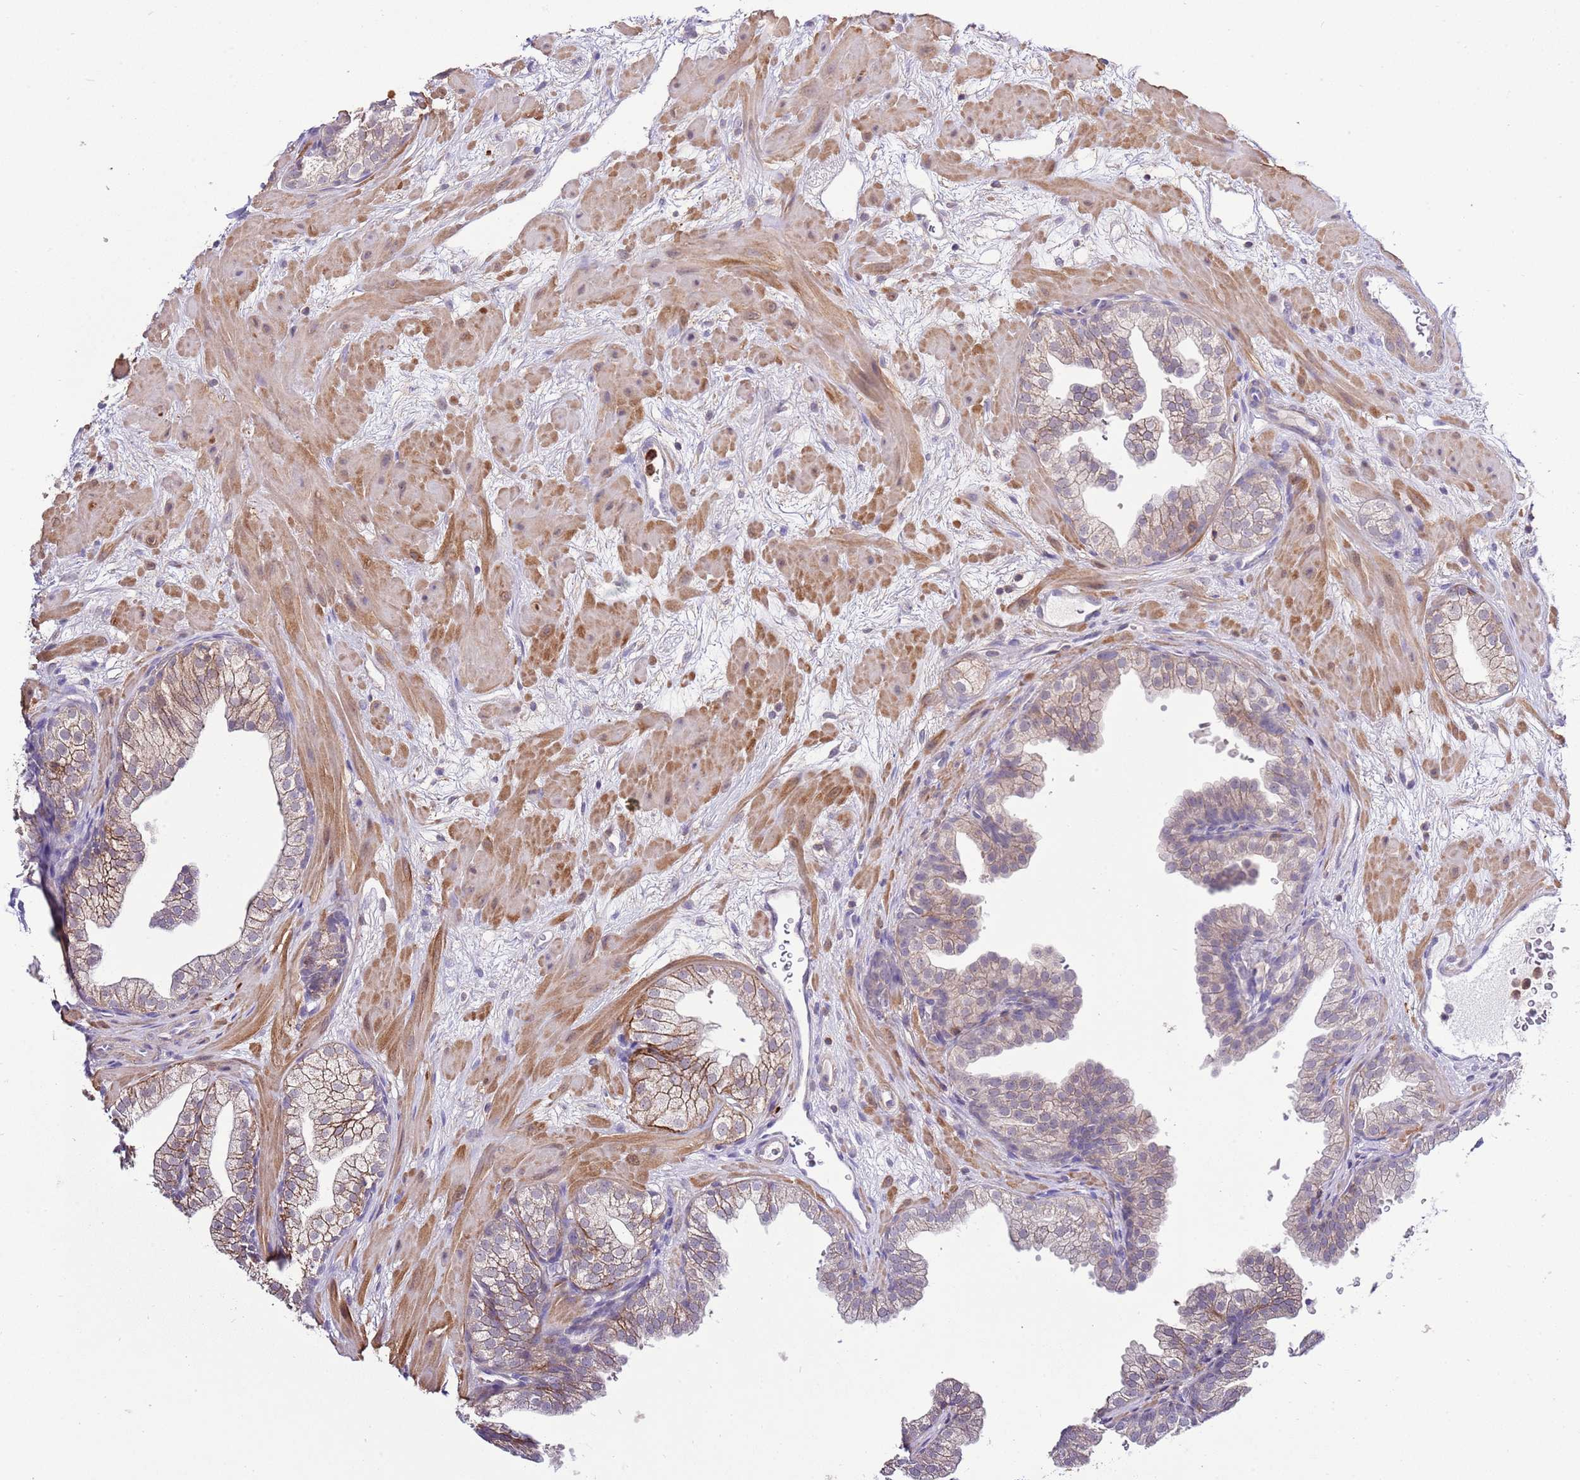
{"staining": {"intensity": "moderate", "quantity": "25%-75%", "location": "cytoplasmic/membranous"}, "tissue": "prostate", "cell_type": "Glandular cells", "image_type": "normal", "snomed": [{"axis": "morphology", "description": "Normal tissue, NOS"}, {"axis": "topography", "description": "Prostate"}], "caption": "A high-resolution histopathology image shows immunohistochemistry staining of benign prostate, which demonstrates moderate cytoplasmic/membranous staining in approximately 25%-75% of glandular cells.", "gene": "EFHD1", "patient": {"sex": "male", "age": 37}}